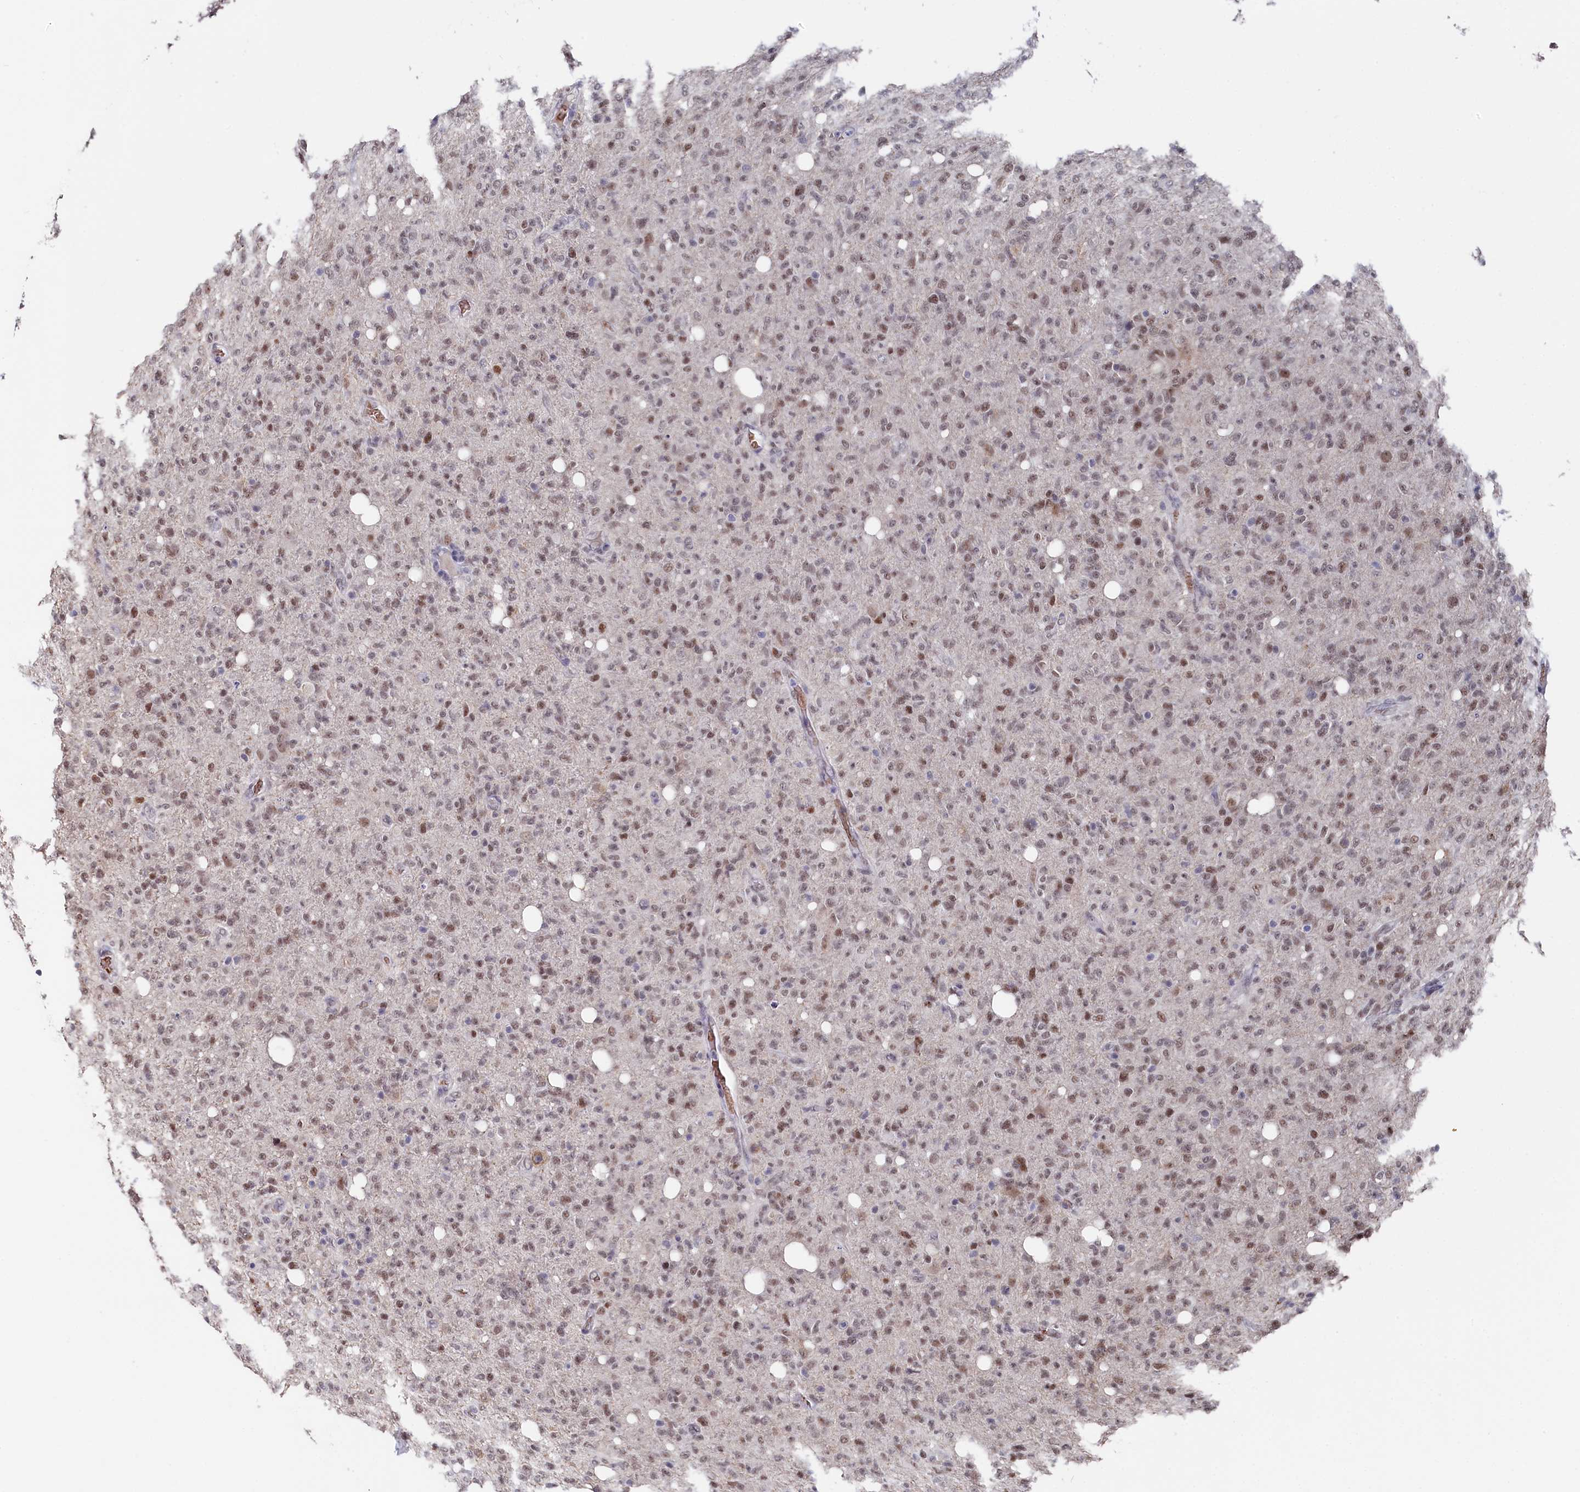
{"staining": {"intensity": "weak", "quantity": "25%-75%", "location": "nuclear"}, "tissue": "glioma", "cell_type": "Tumor cells", "image_type": "cancer", "snomed": [{"axis": "morphology", "description": "Glioma, malignant, High grade"}, {"axis": "topography", "description": "Brain"}], "caption": "Immunohistochemistry (IHC) image of neoplastic tissue: human glioma stained using IHC reveals low levels of weak protein expression localized specifically in the nuclear of tumor cells, appearing as a nuclear brown color.", "gene": "TIGD4", "patient": {"sex": "female", "age": 57}}